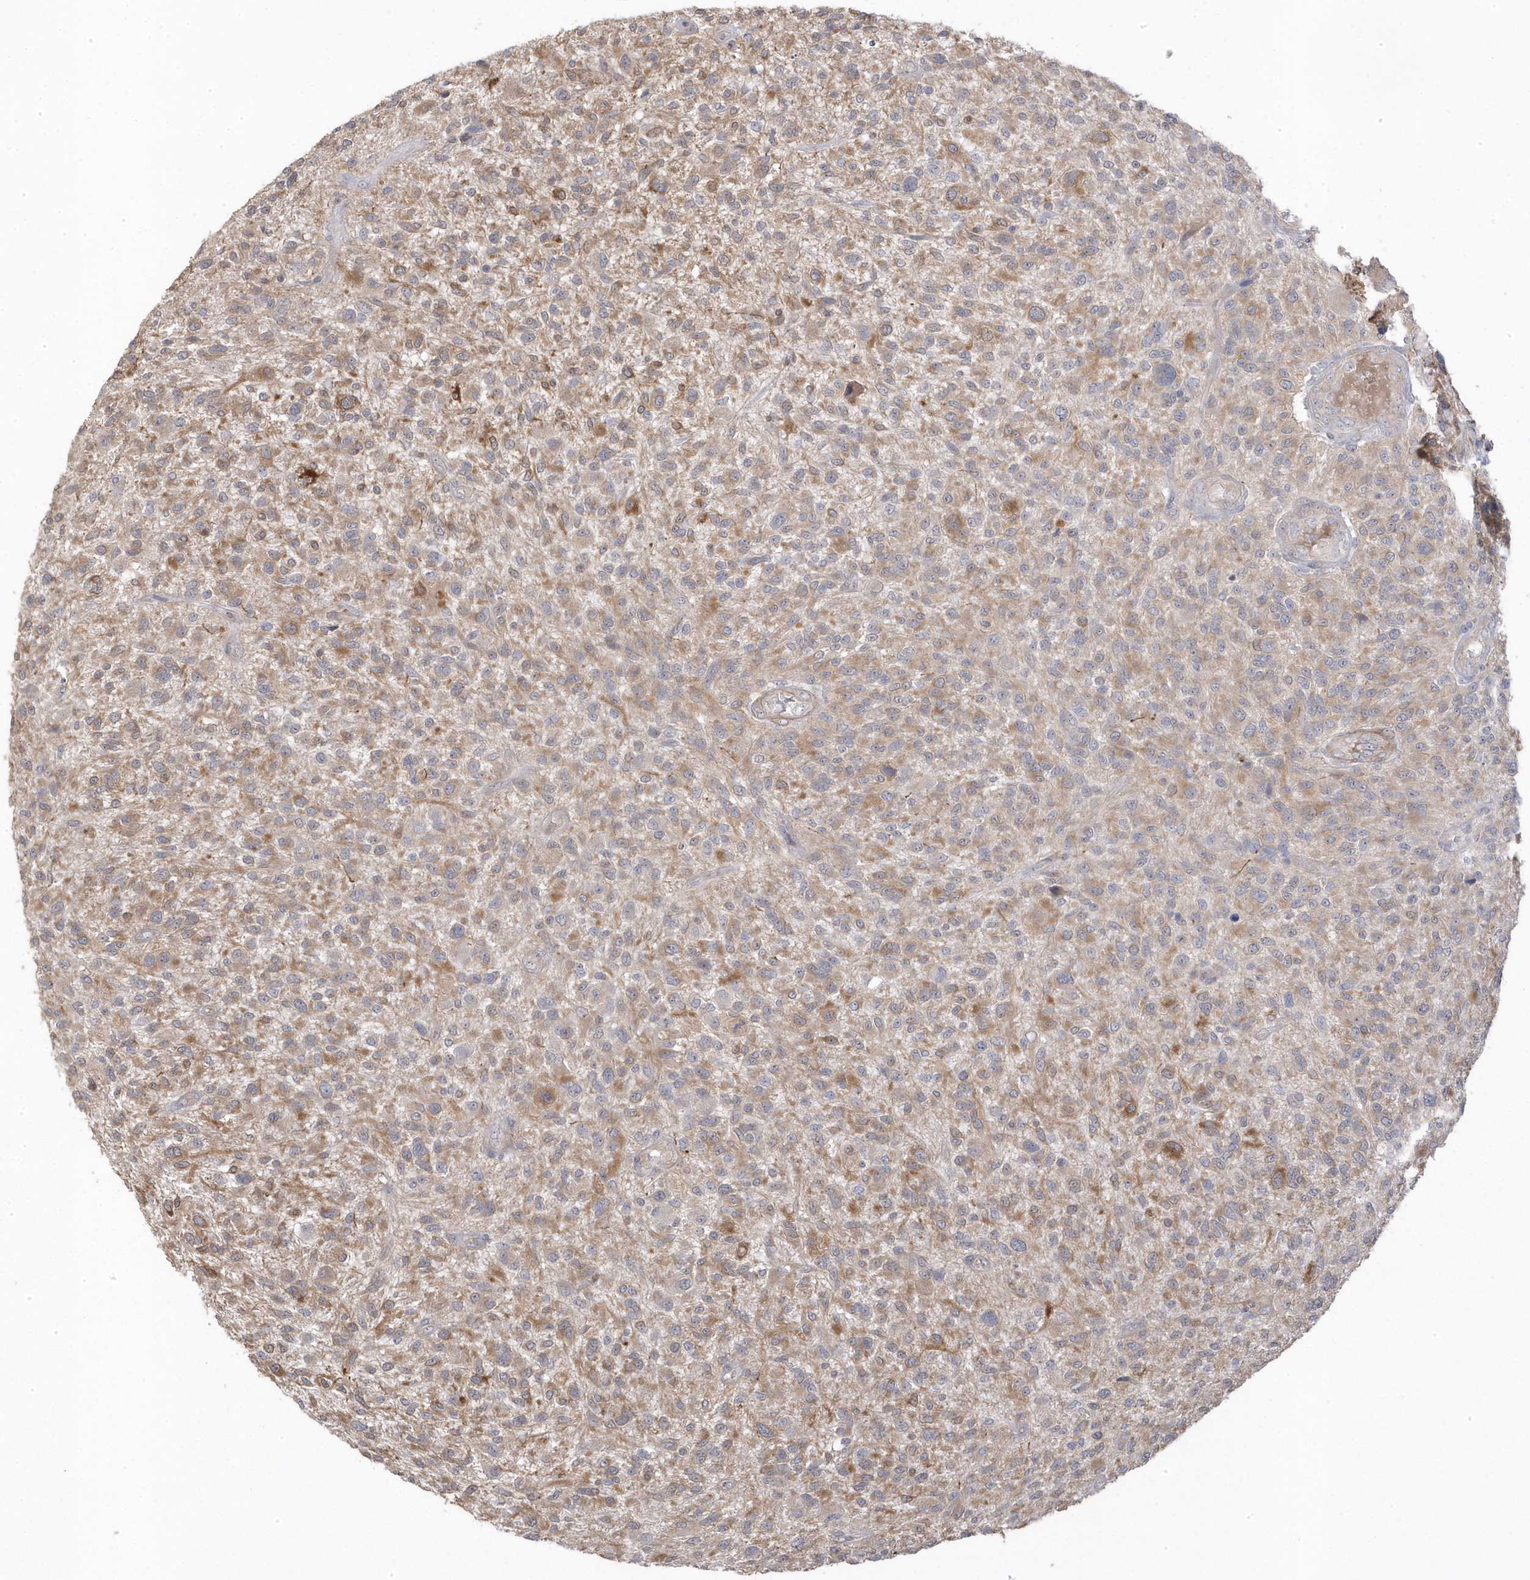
{"staining": {"intensity": "moderate", "quantity": "25%-75%", "location": "cytoplasmic/membranous"}, "tissue": "glioma", "cell_type": "Tumor cells", "image_type": "cancer", "snomed": [{"axis": "morphology", "description": "Glioma, malignant, High grade"}, {"axis": "topography", "description": "Brain"}], "caption": "Tumor cells display medium levels of moderate cytoplasmic/membranous staining in about 25%-75% of cells in malignant glioma (high-grade).", "gene": "GTPBP6", "patient": {"sex": "male", "age": 47}}